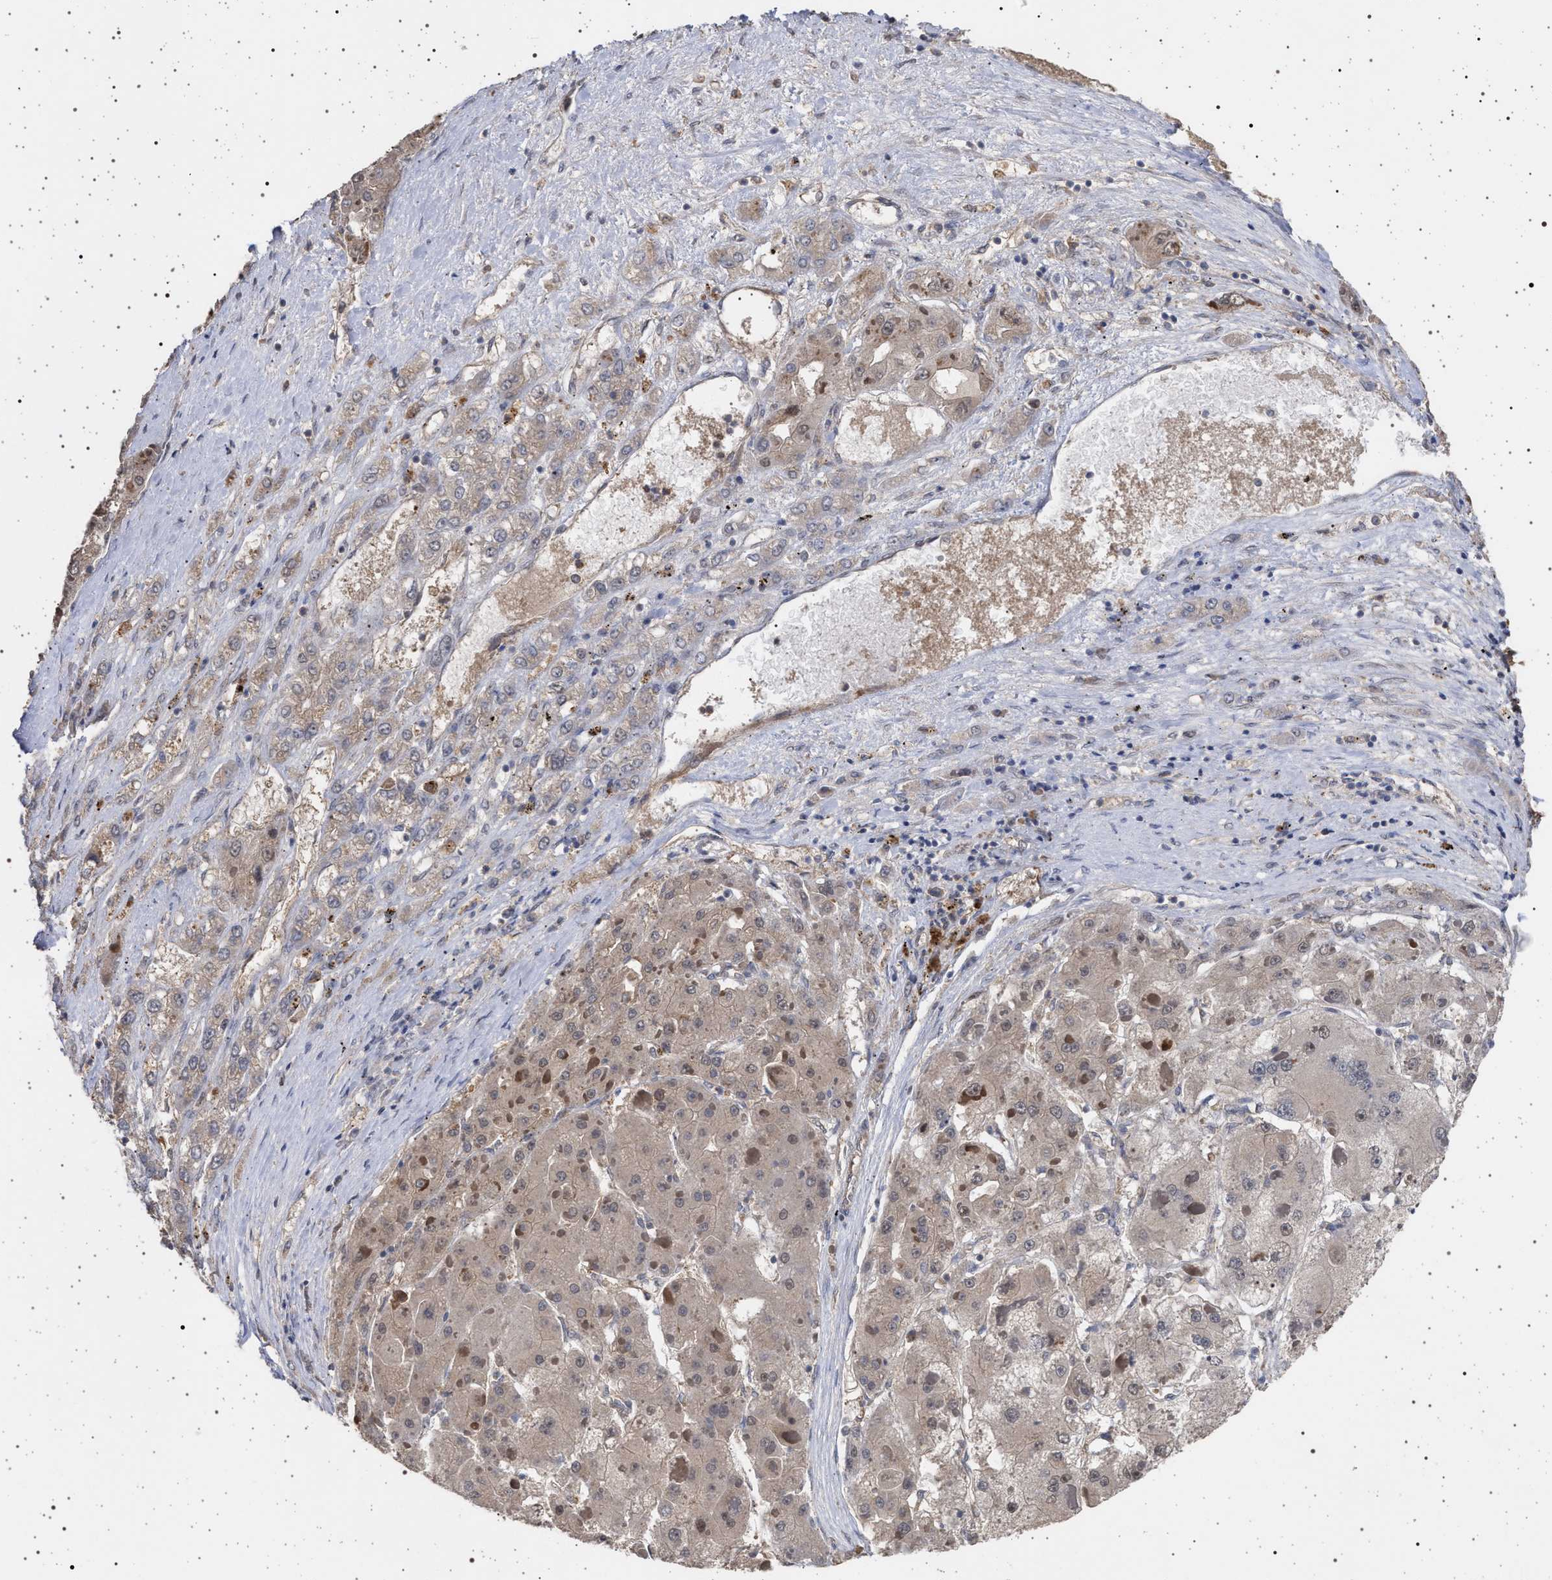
{"staining": {"intensity": "weak", "quantity": ">75%", "location": "cytoplasmic/membranous"}, "tissue": "liver cancer", "cell_type": "Tumor cells", "image_type": "cancer", "snomed": [{"axis": "morphology", "description": "Carcinoma, Hepatocellular, NOS"}, {"axis": "topography", "description": "Liver"}], "caption": "Liver cancer (hepatocellular carcinoma) stained with immunohistochemistry displays weak cytoplasmic/membranous staining in about >75% of tumor cells. The staining was performed using DAB to visualize the protein expression in brown, while the nuclei were stained in blue with hematoxylin (Magnification: 20x).", "gene": "IFT20", "patient": {"sex": "female", "age": 73}}